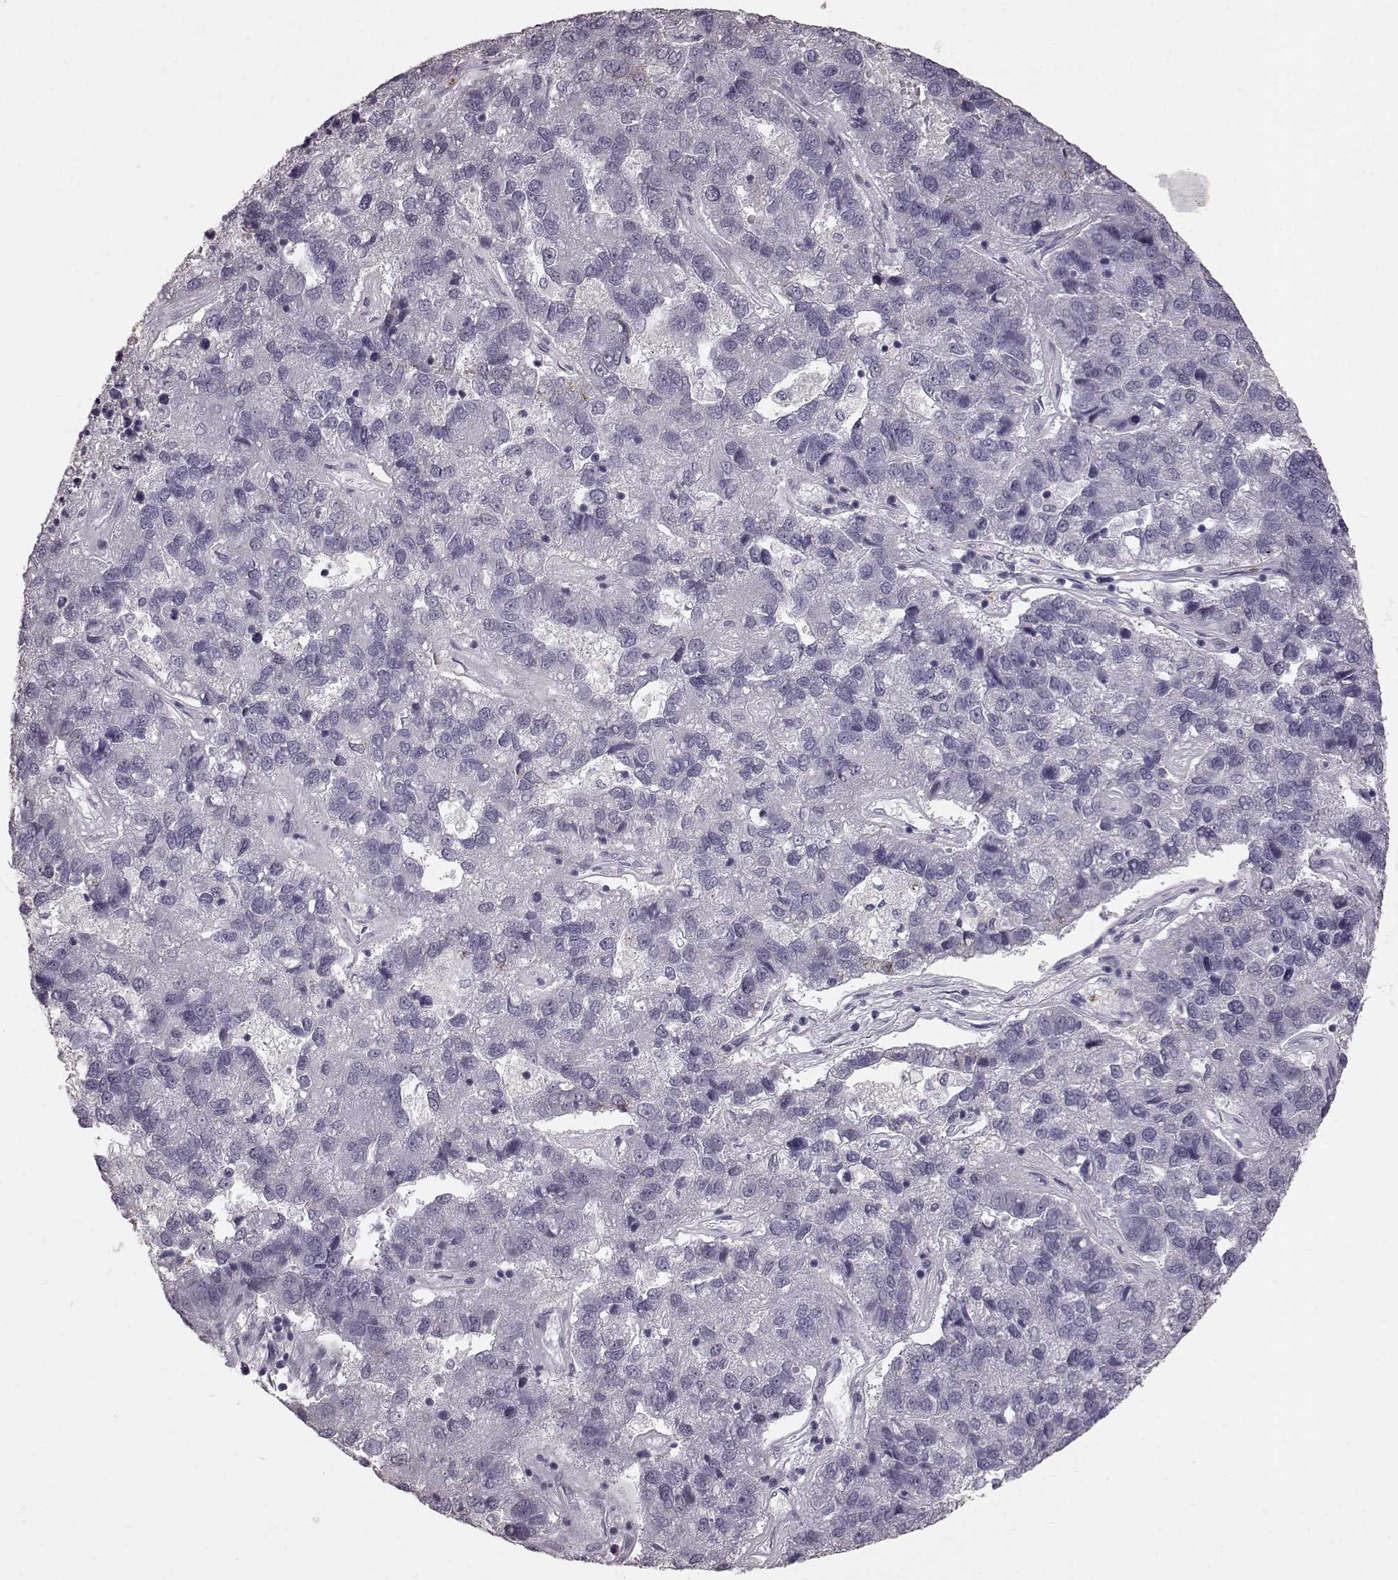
{"staining": {"intensity": "negative", "quantity": "none", "location": "none"}, "tissue": "pancreatic cancer", "cell_type": "Tumor cells", "image_type": "cancer", "snomed": [{"axis": "morphology", "description": "Adenocarcinoma, NOS"}, {"axis": "topography", "description": "Pancreas"}], "caption": "Pancreatic cancer (adenocarcinoma) was stained to show a protein in brown. There is no significant positivity in tumor cells.", "gene": "FUT4", "patient": {"sex": "female", "age": 61}}